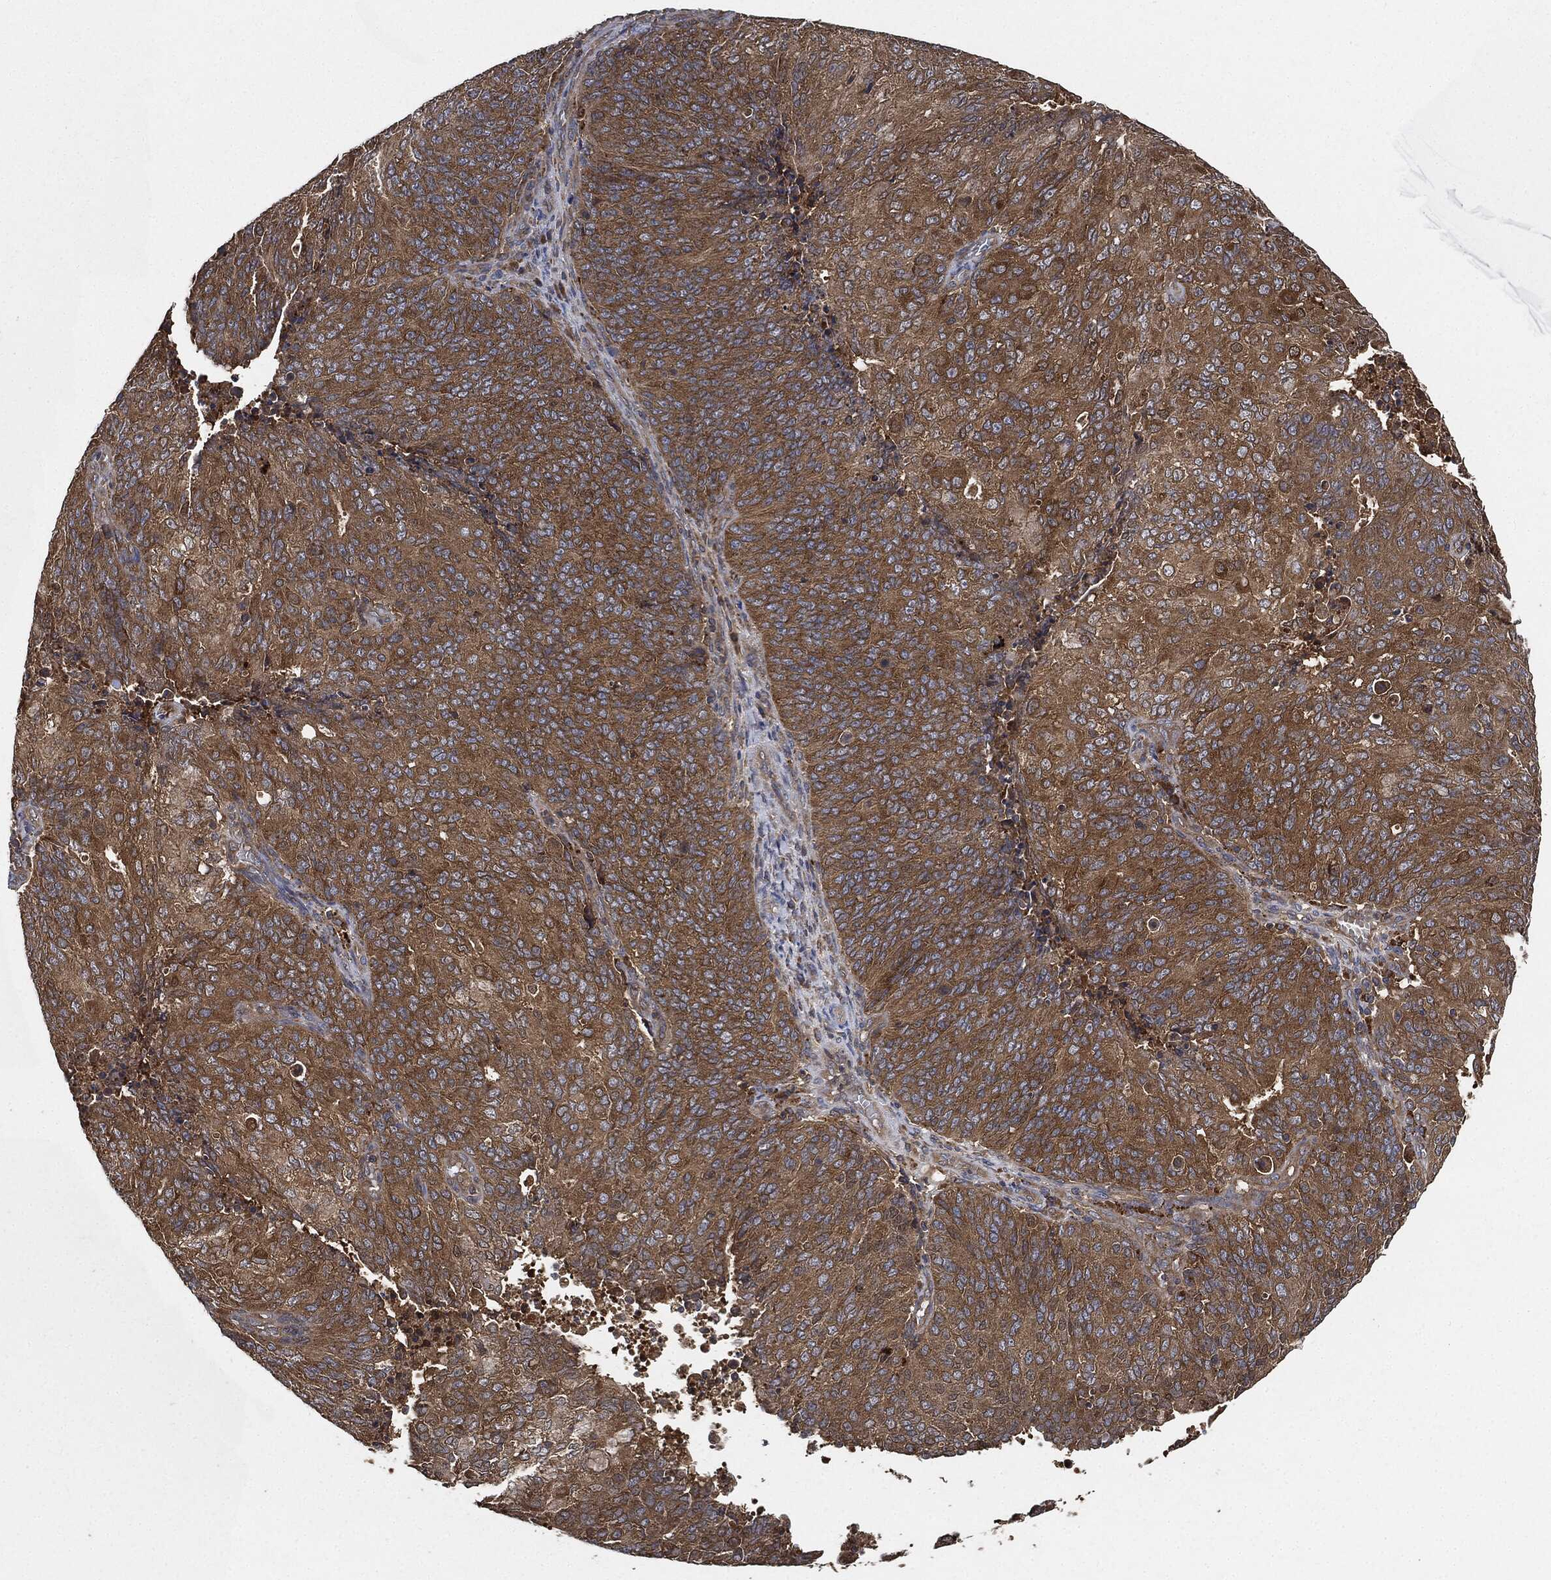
{"staining": {"intensity": "moderate", "quantity": ">75%", "location": "cytoplasmic/membranous"}, "tissue": "endometrial cancer", "cell_type": "Tumor cells", "image_type": "cancer", "snomed": [{"axis": "morphology", "description": "Adenocarcinoma, NOS"}, {"axis": "topography", "description": "Endometrium"}], "caption": "A medium amount of moderate cytoplasmic/membranous staining is present in about >75% of tumor cells in endometrial cancer tissue.", "gene": "BRAF", "patient": {"sex": "female", "age": 82}}